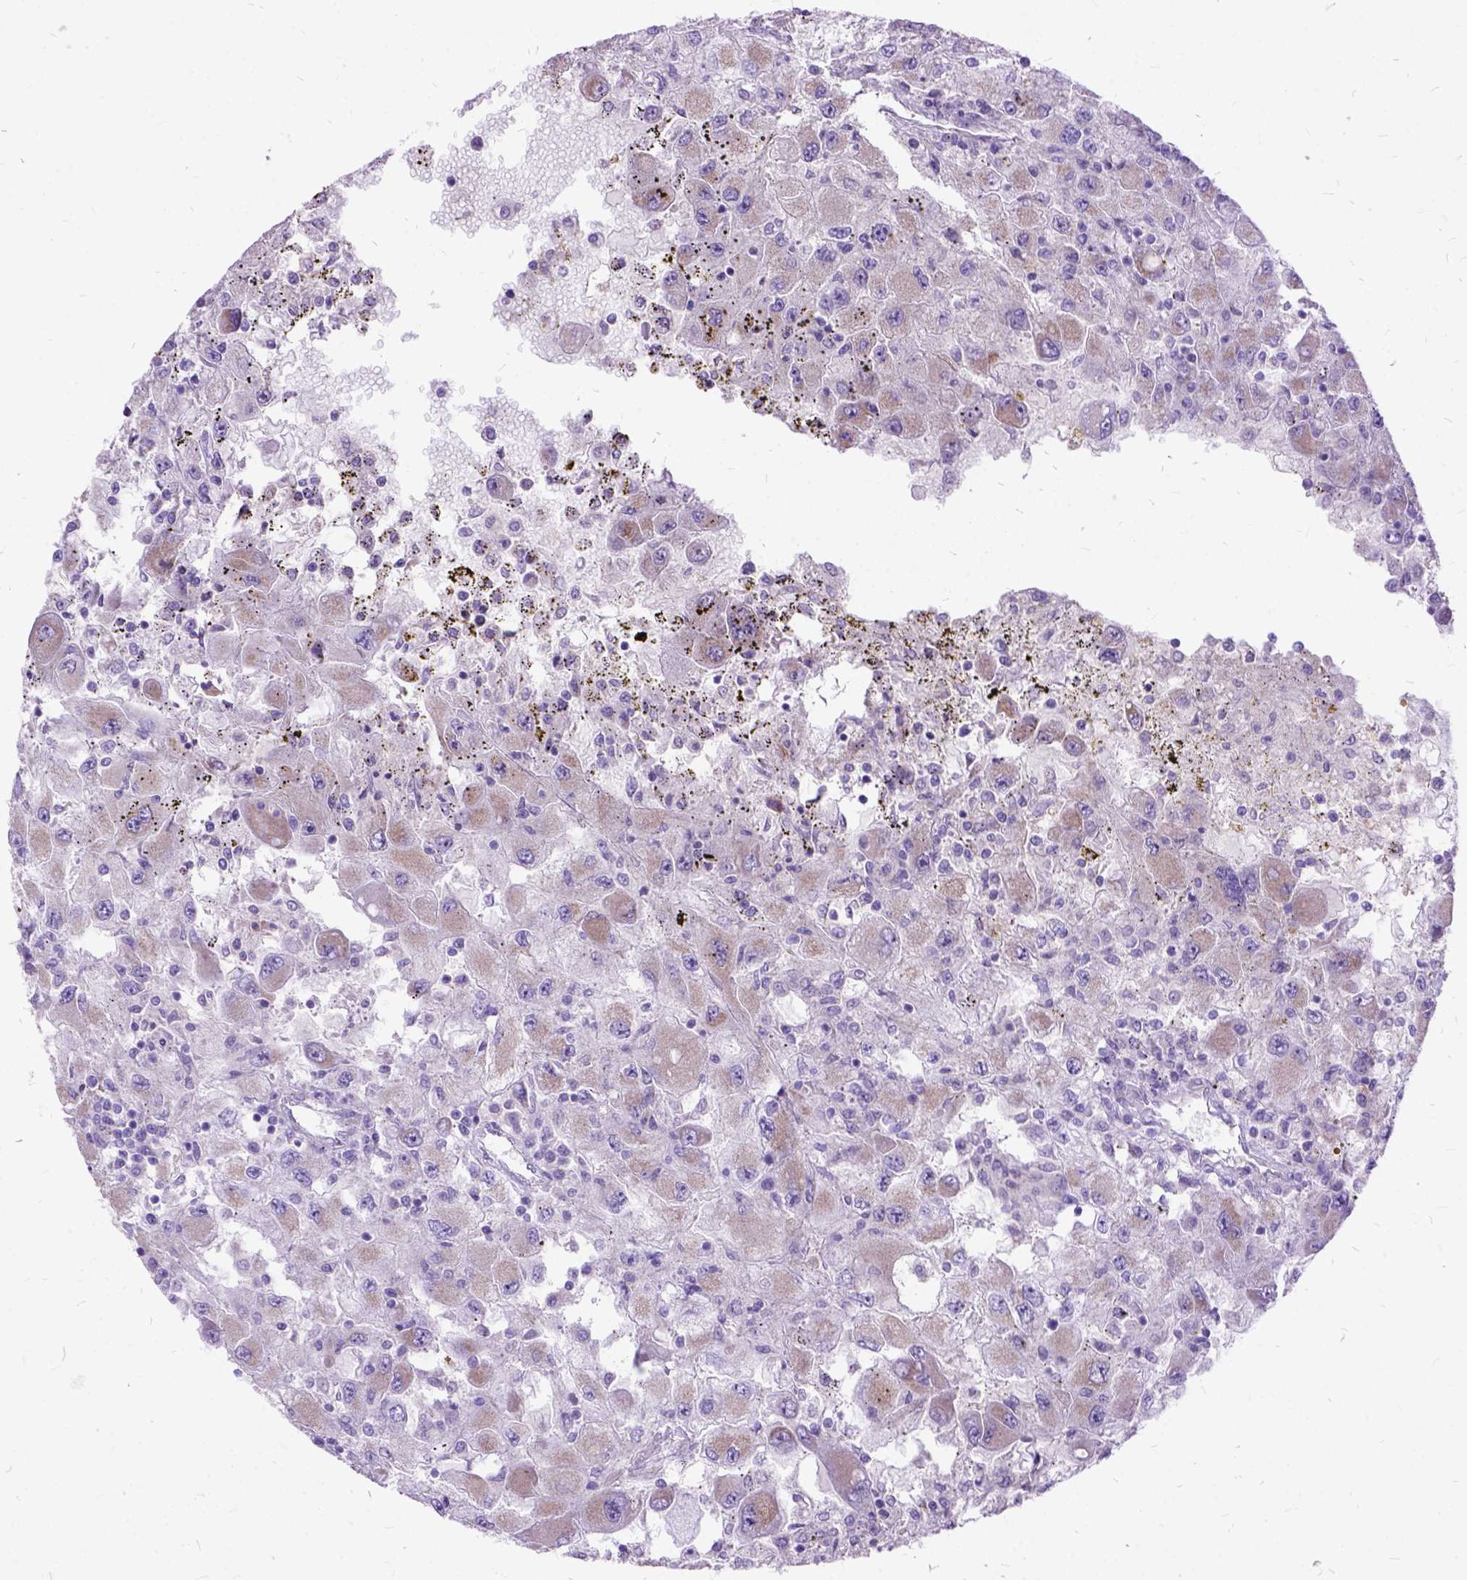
{"staining": {"intensity": "weak", "quantity": "<25%", "location": "cytoplasmic/membranous"}, "tissue": "renal cancer", "cell_type": "Tumor cells", "image_type": "cancer", "snomed": [{"axis": "morphology", "description": "Adenocarcinoma, NOS"}, {"axis": "topography", "description": "Kidney"}], "caption": "High power microscopy image of an immunohistochemistry histopathology image of adenocarcinoma (renal), revealing no significant expression in tumor cells. Brightfield microscopy of immunohistochemistry (IHC) stained with DAB (3,3'-diaminobenzidine) (brown) and hematoxylin (blue), captured at high magnification.", "gene": "CTAG2", "patient": {"sex": "female", "age": 67}}